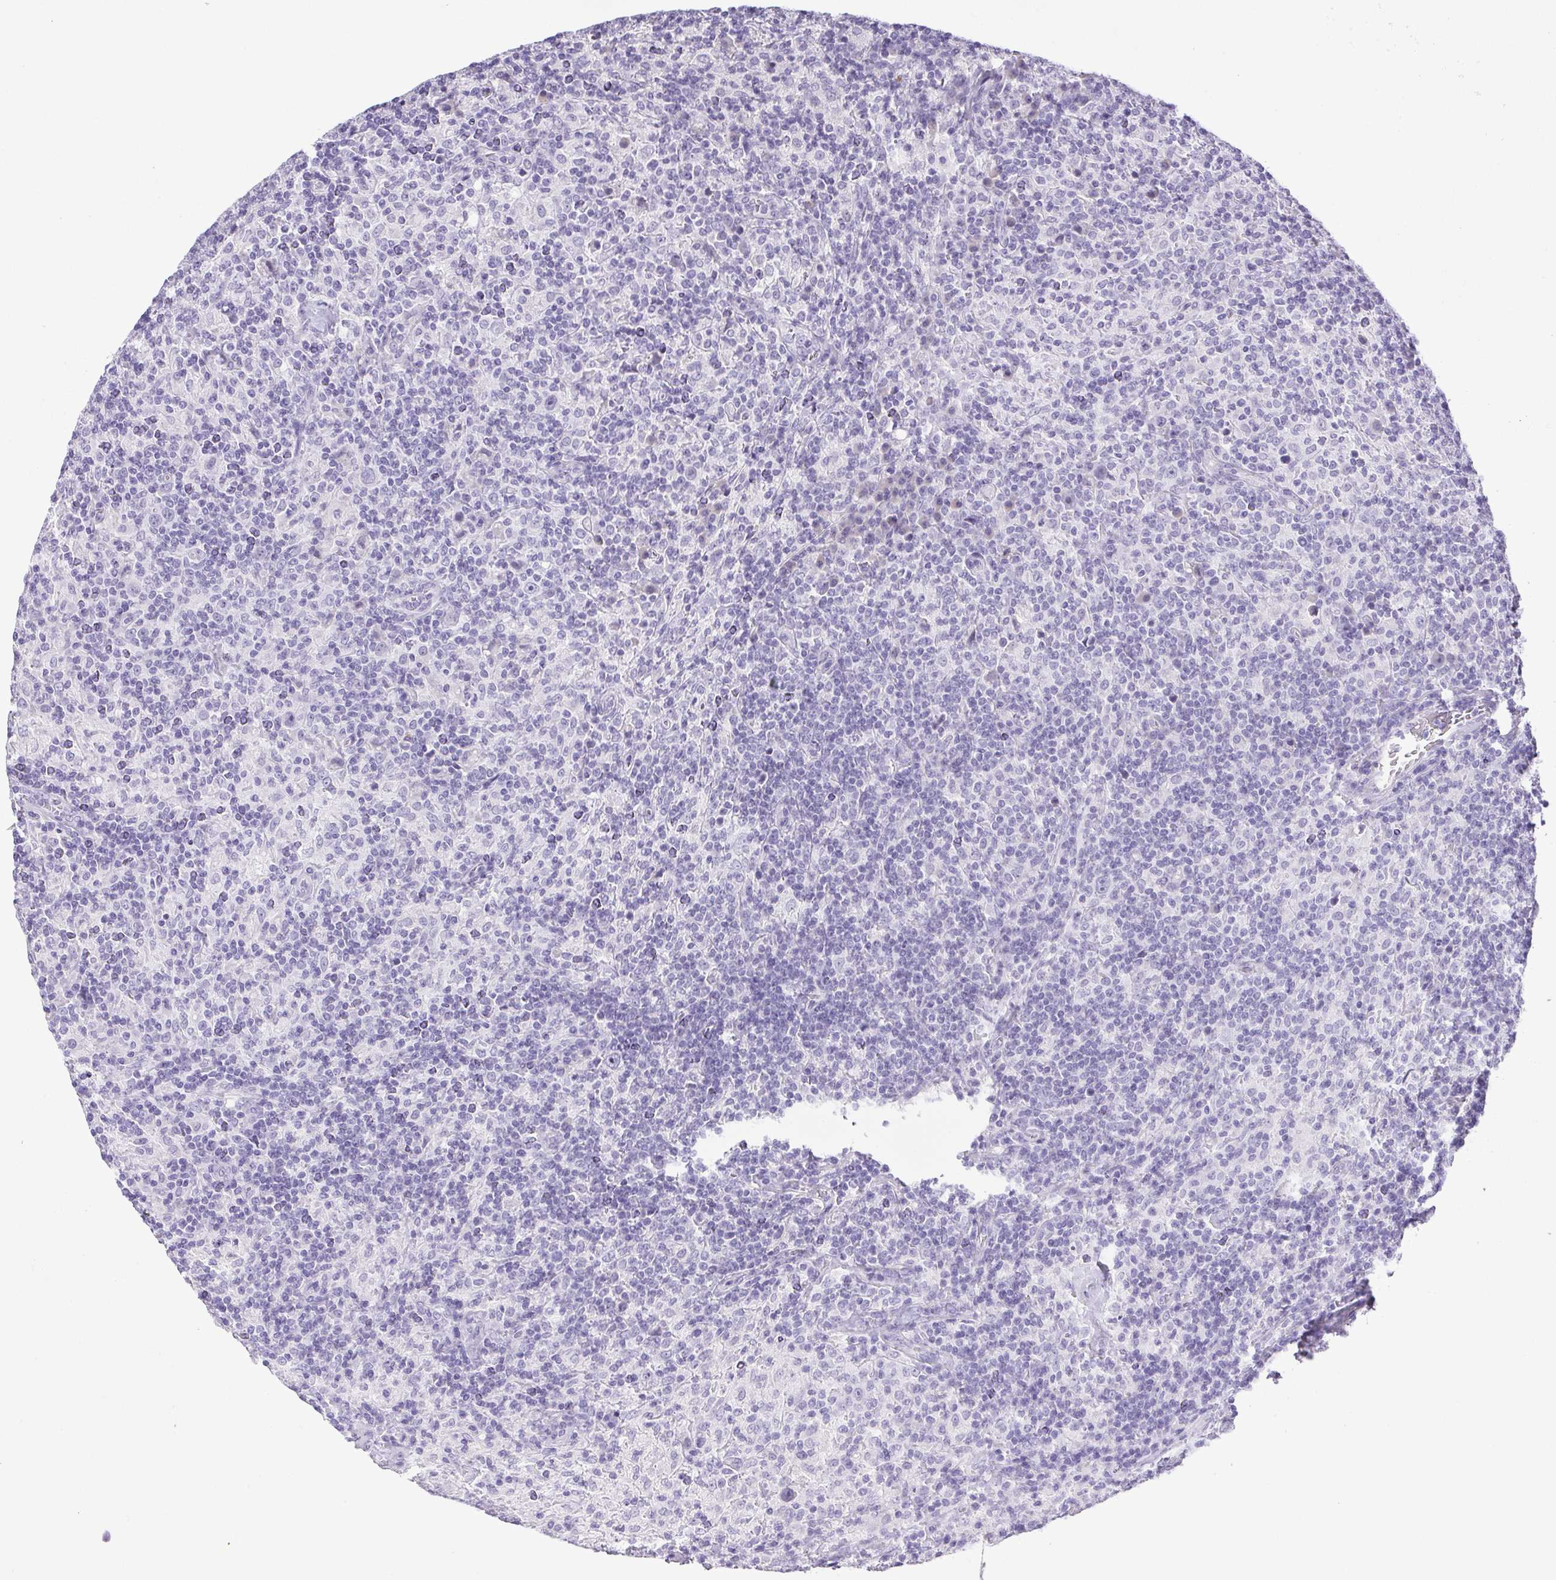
{"staining": {"intensity": "negative", "quantity": "none", "location": "none"}, "tissue": "lymphoma", "cell_type": "Tumor cells", "image_type": "cancer", "snomed": [{"axis": "morphology", "description": "Hodgkin's disease, NOS"}, {"axis": "topography", "description": "Lymph node"}], "caption": "Histopathology image shows no significant protein expression in tumor cells of lymphoma.", "gene": "PAPPA2", "patient": {"sex": "male", "age": 70}}